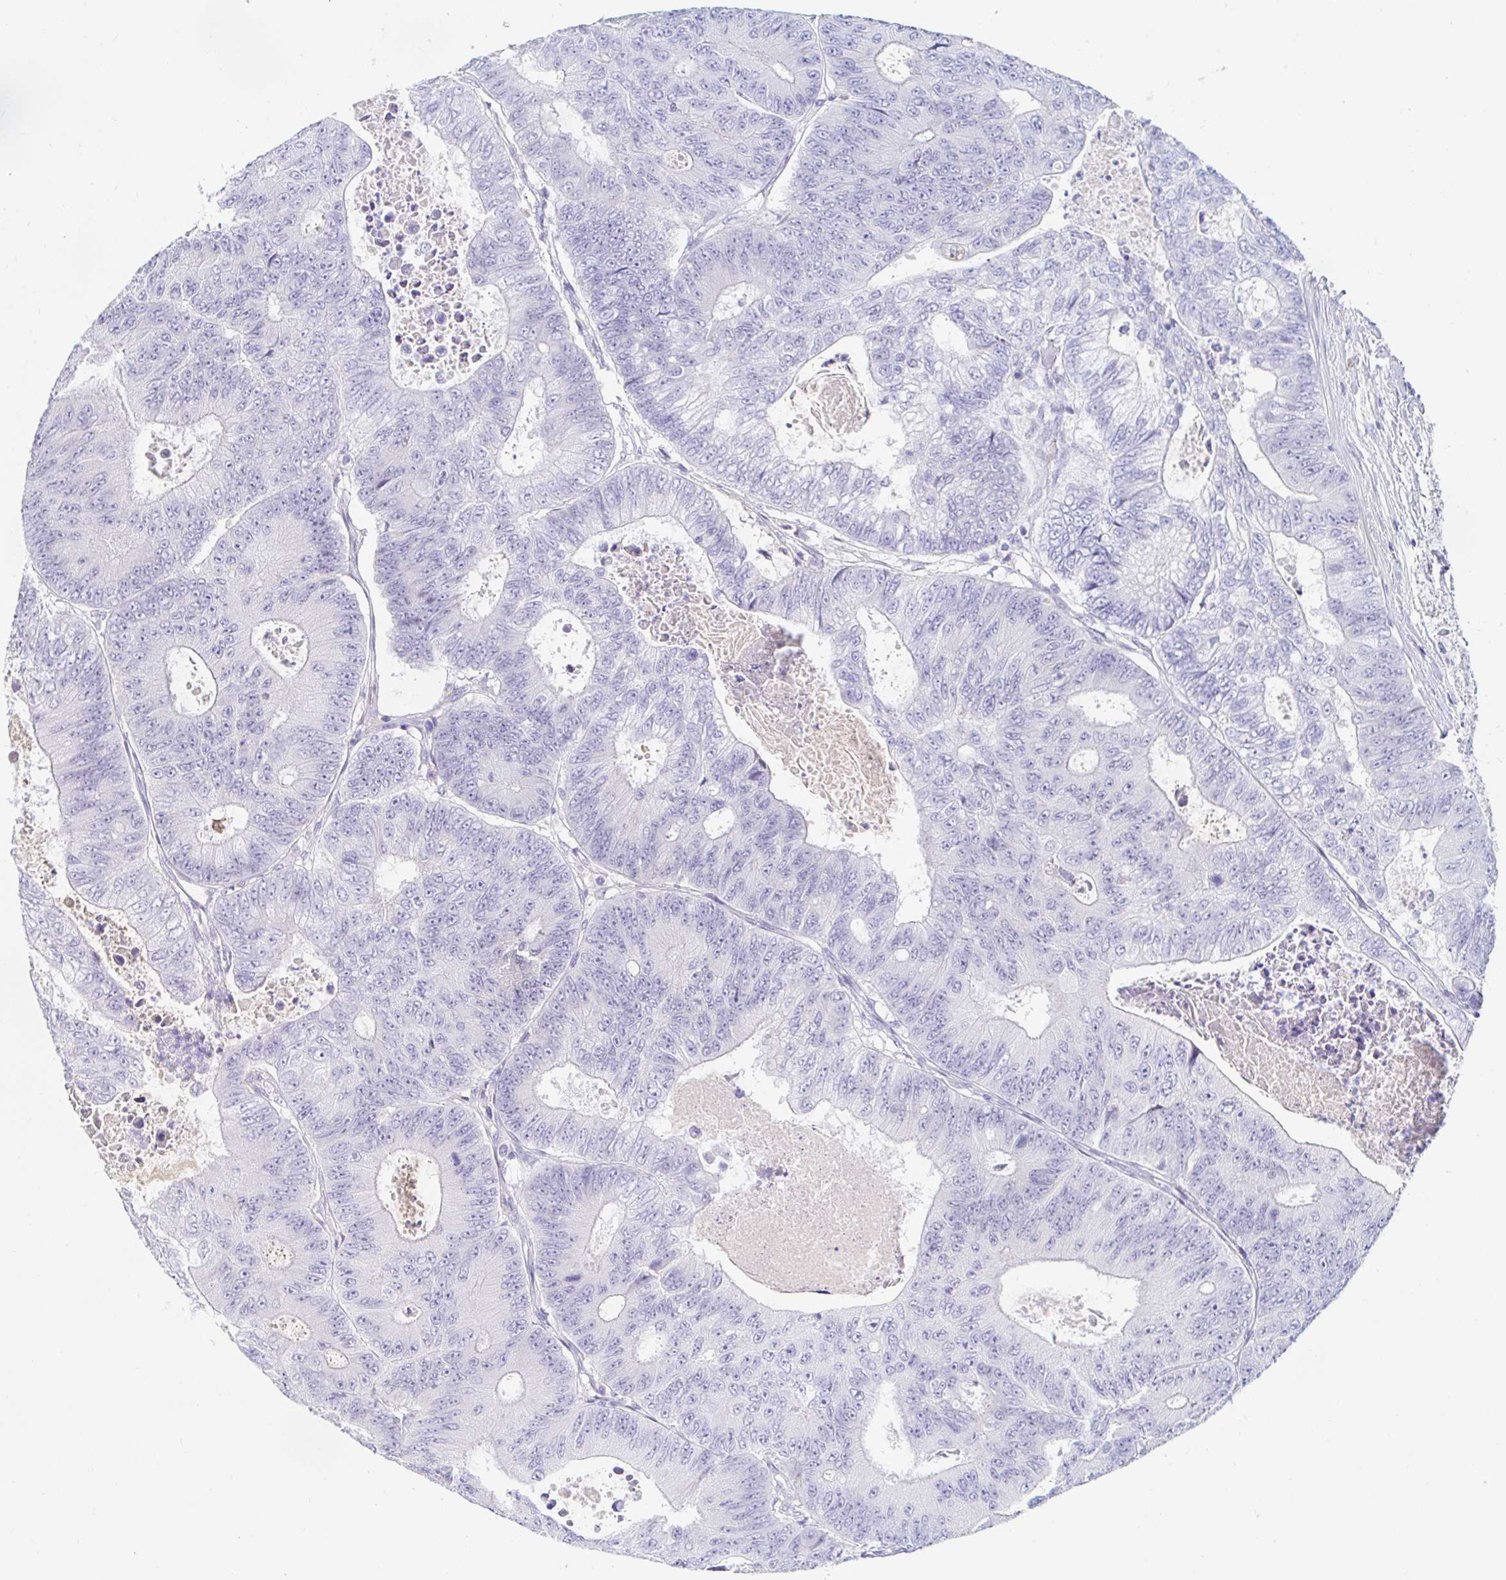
{"staining": {"intensity": "negative", "quantity": "none", "location": "none"}, "tissue": "colorectal cancer", "cell_type": "Tumor cells", "image_type": "cancer", "snomed": [{"axis": "morphology", "description": "Adenocarcinoma, NOS"}, {"axis": "topography", "description": "Colon"}], "caption": "Tumor cells show no significant staining in adenocarcinoma (colorectal).", "gene": "TEX44", "patient": {"sex": "female", "age": 48}}